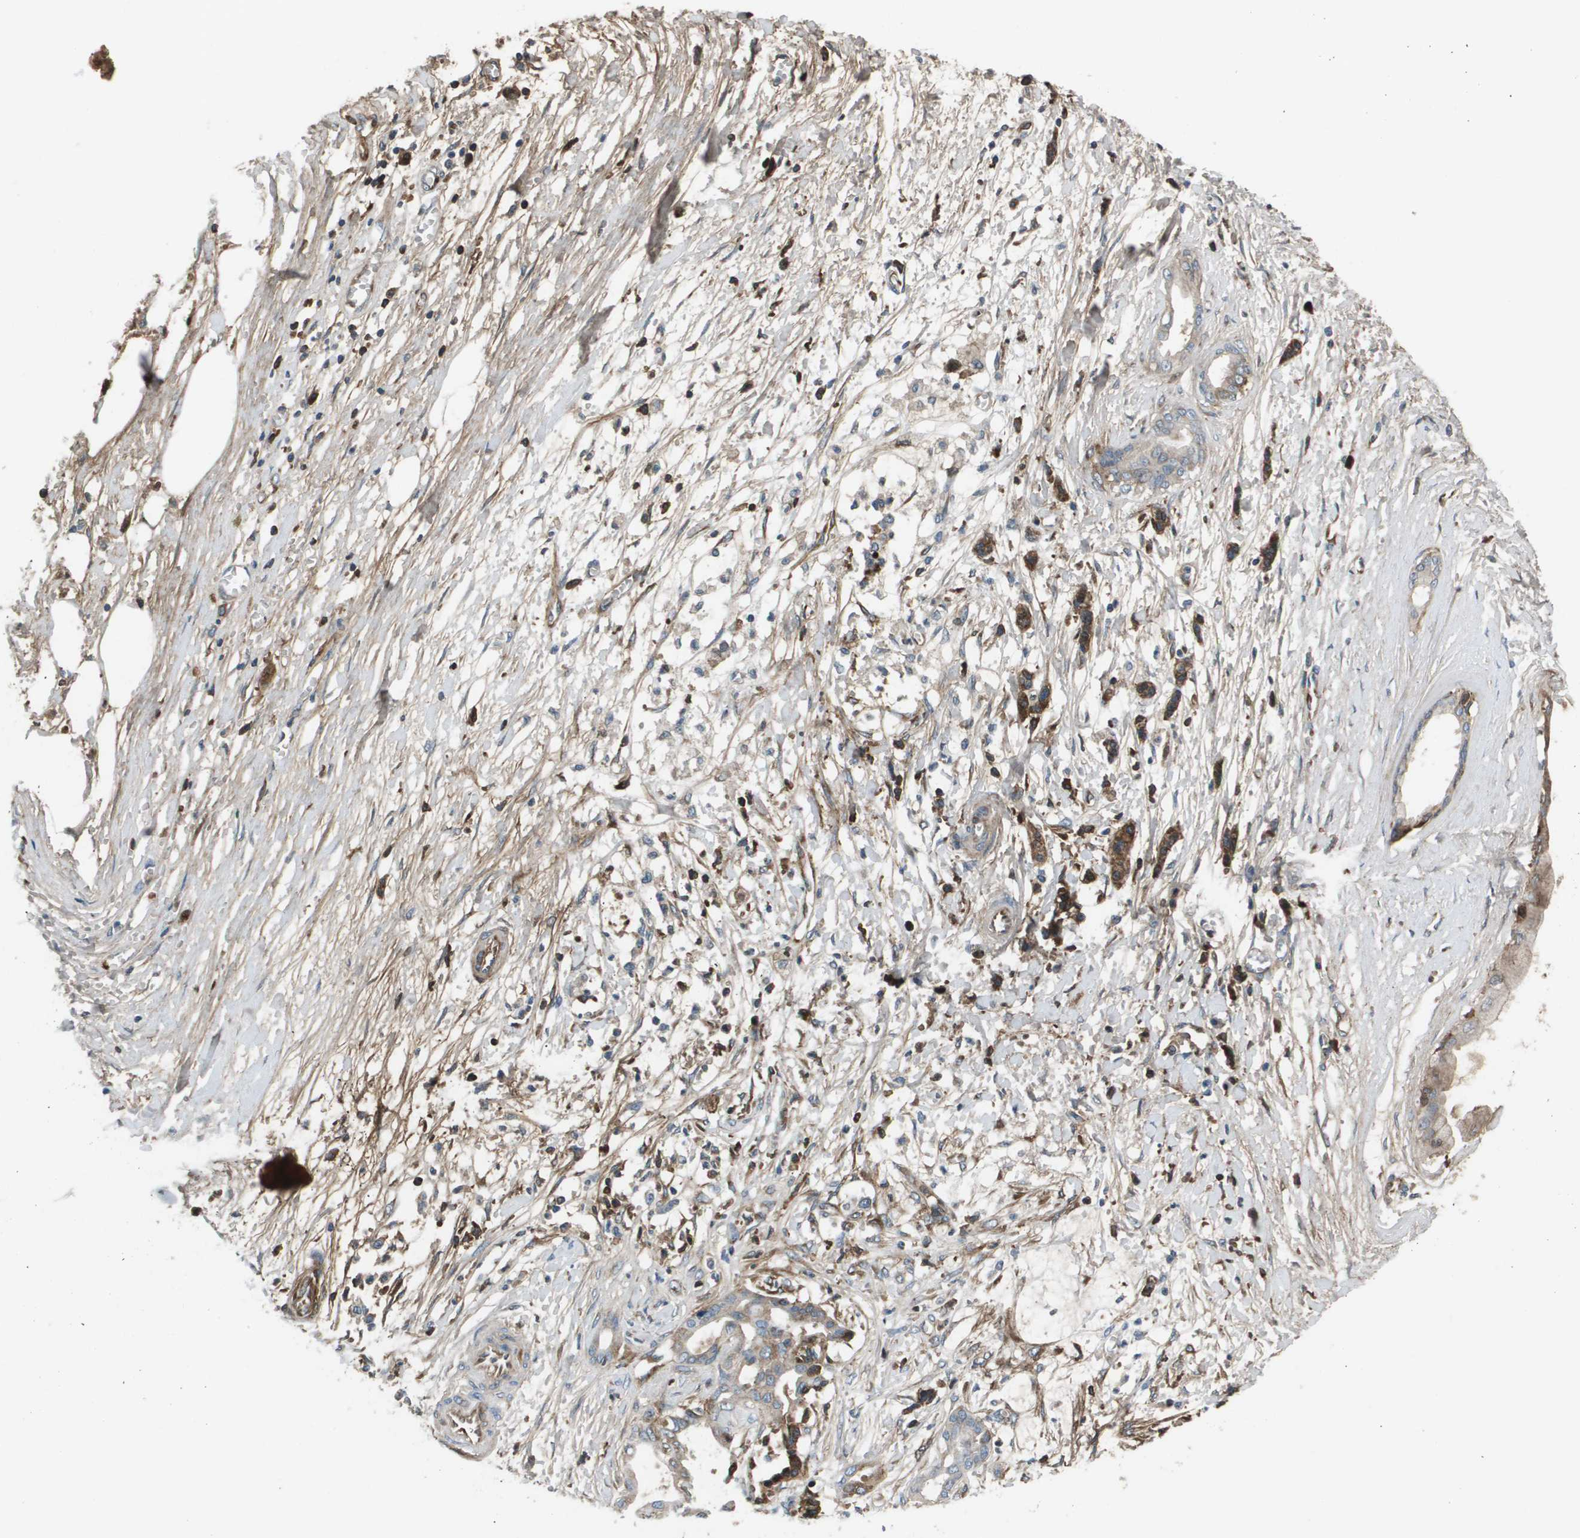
{"staining": {"intensity": "moderate", "quantity": "<25%", "location": "cytoplasmic/membranous"}, "tissue": "pancreatic cancer", "cell_type": "Tumor cells", "image_type": "cancer", "snomed": [{"axis": "morphology", "description": "Adenocarcinoma, NOS"}, {"axis": "topography", "description": "Pancreas"}], "caption": "Tumor cells reveal low levels of moderate cytoplasmic/membranous expression in about <25% of cells in pancreatic cancer (adenocarcinoma).", "gene": "PCOLCE", "patient": {"sex": "male", "age": 56}}